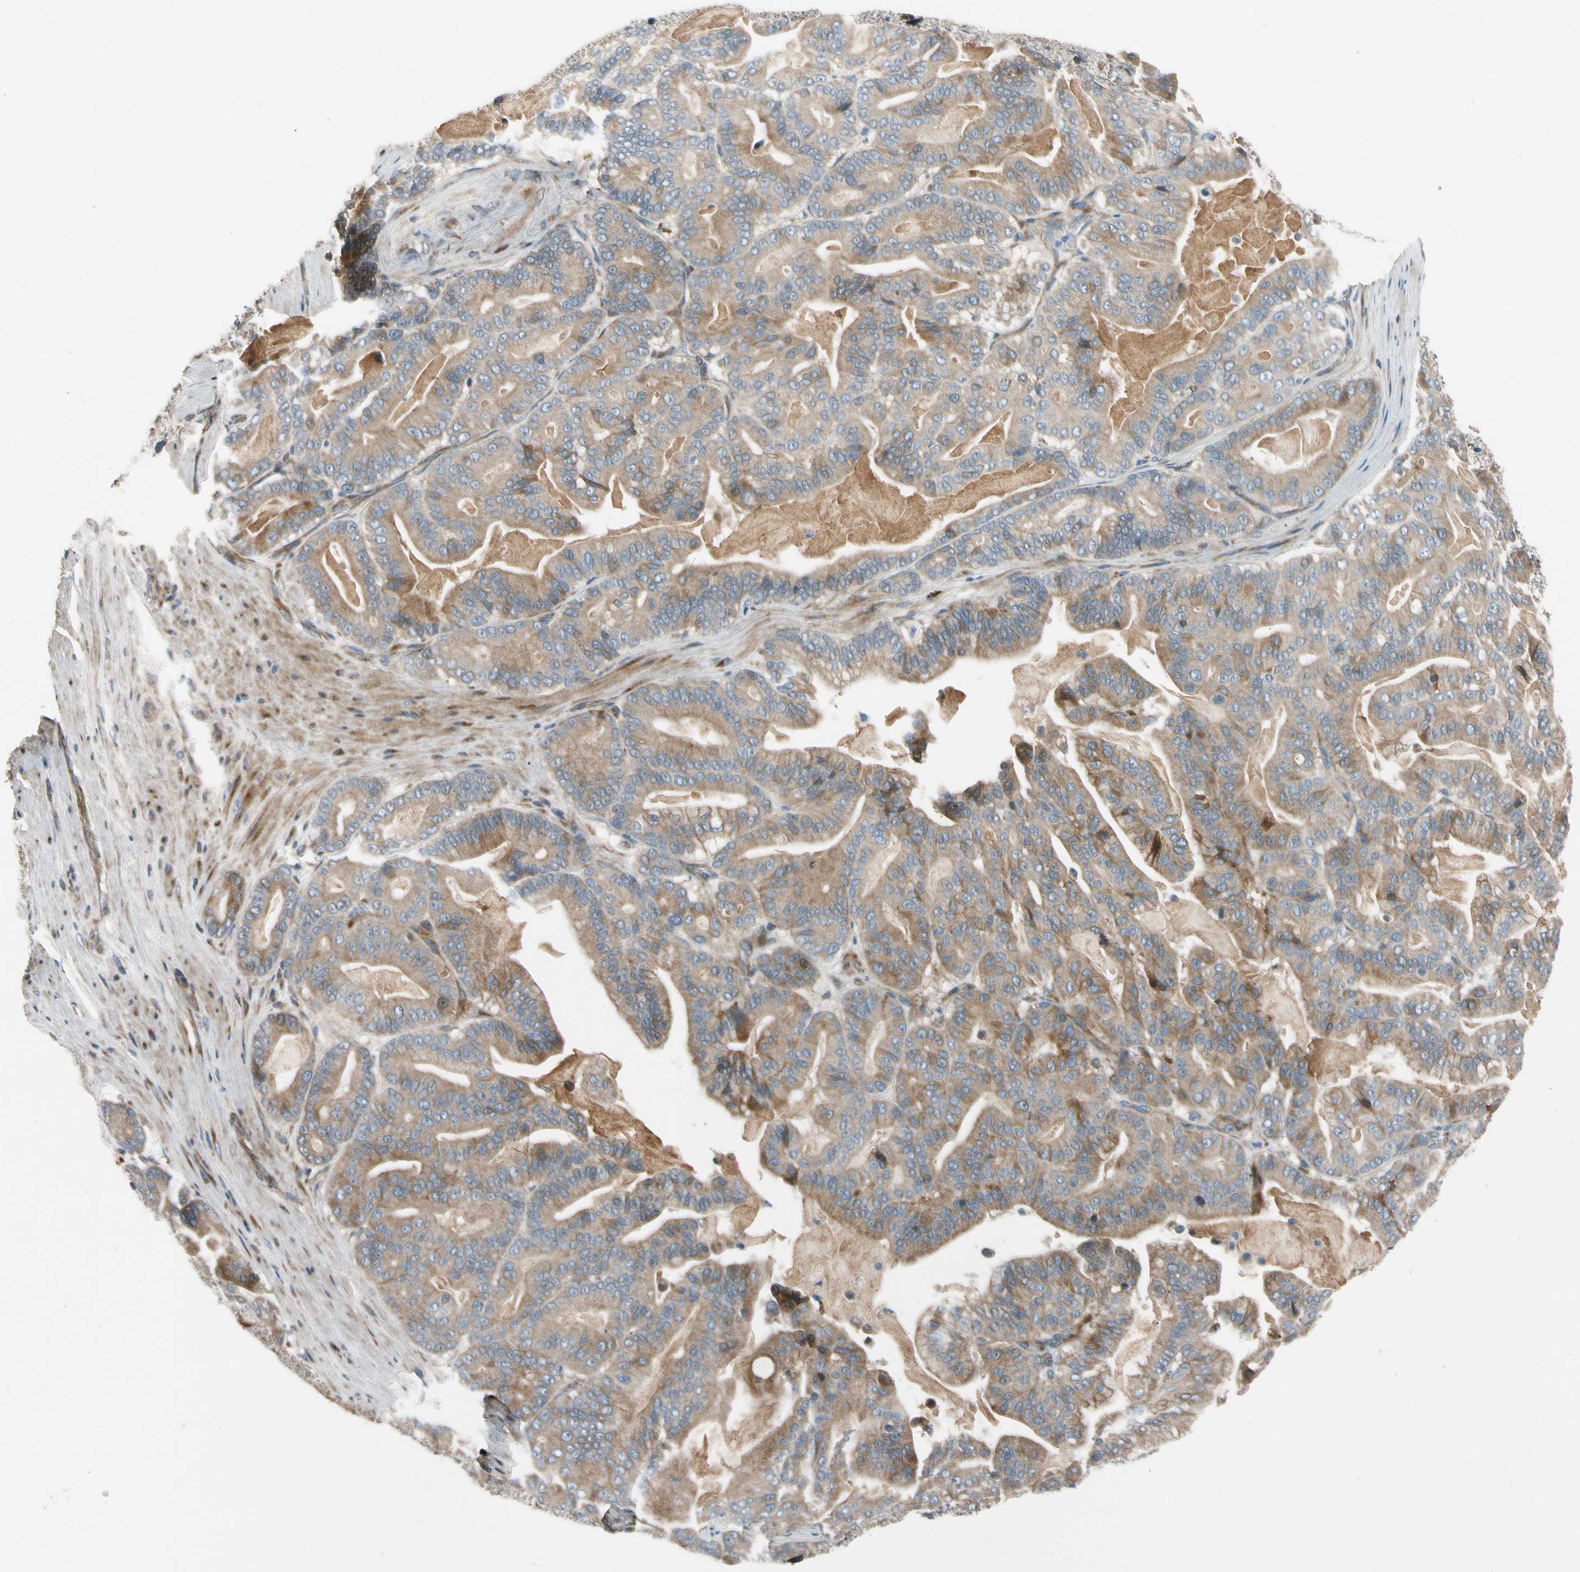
{"staining": {"intensity": "moderate", "quantity": ">75%", "location": "cytoplasmic/membranous"}, "tissue": "pancreatic cancer", "cell_type": "Tumor cells", "image_type": "cancer", "snomed": [{"axis": "morphology", "description": "Adenocarcinoma, NOS"}, {"axis": "topography", "description": "Pancreas"}], "caption": "Moderate cytoplasmic/membranous positivity is identified in approximately >75% of tumor cells in pancreatic cancer (adenocarcinoma).", "gene": "MST1R", "patient": {"sex": "male", "age": 63}}